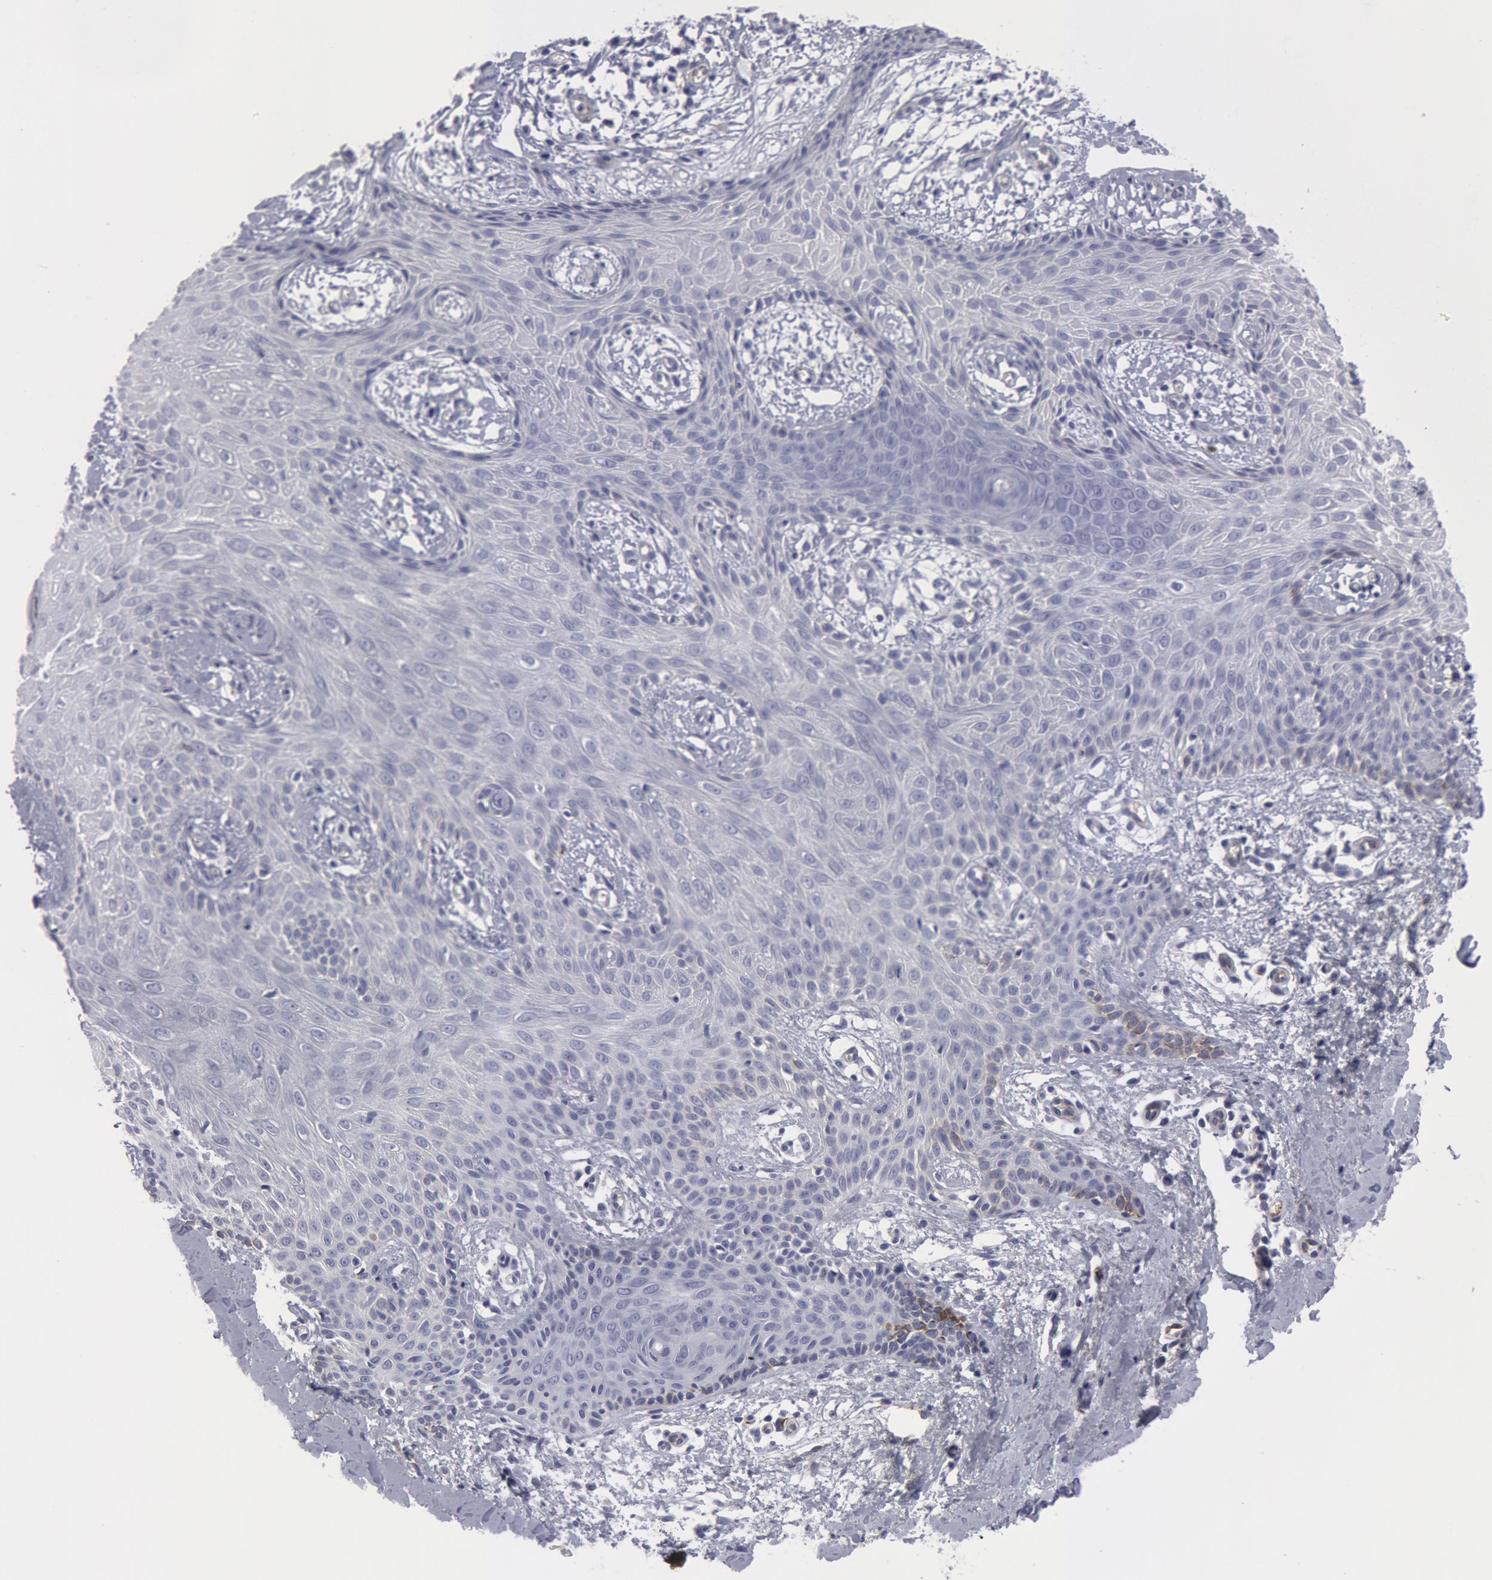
{"staining": {"intensity": "negative", "quantity": "none", "location": "none"}, "tissue": "skin cancer", "cell_type": "Tumor cells", "image_type": "cancer", "snomed": [{"axis": "morphology", "description": "Basal cell carcinoma"}, {"axis": "topography", "description": "Skin"}], "caption": "This is an immunohistochemistry photomicrograph of skin cancer (basal cell carcinoma). There is no positivity in tumor cells.", "gene": "SMC1B", "patient": {"sex": "male", "age": 75}}